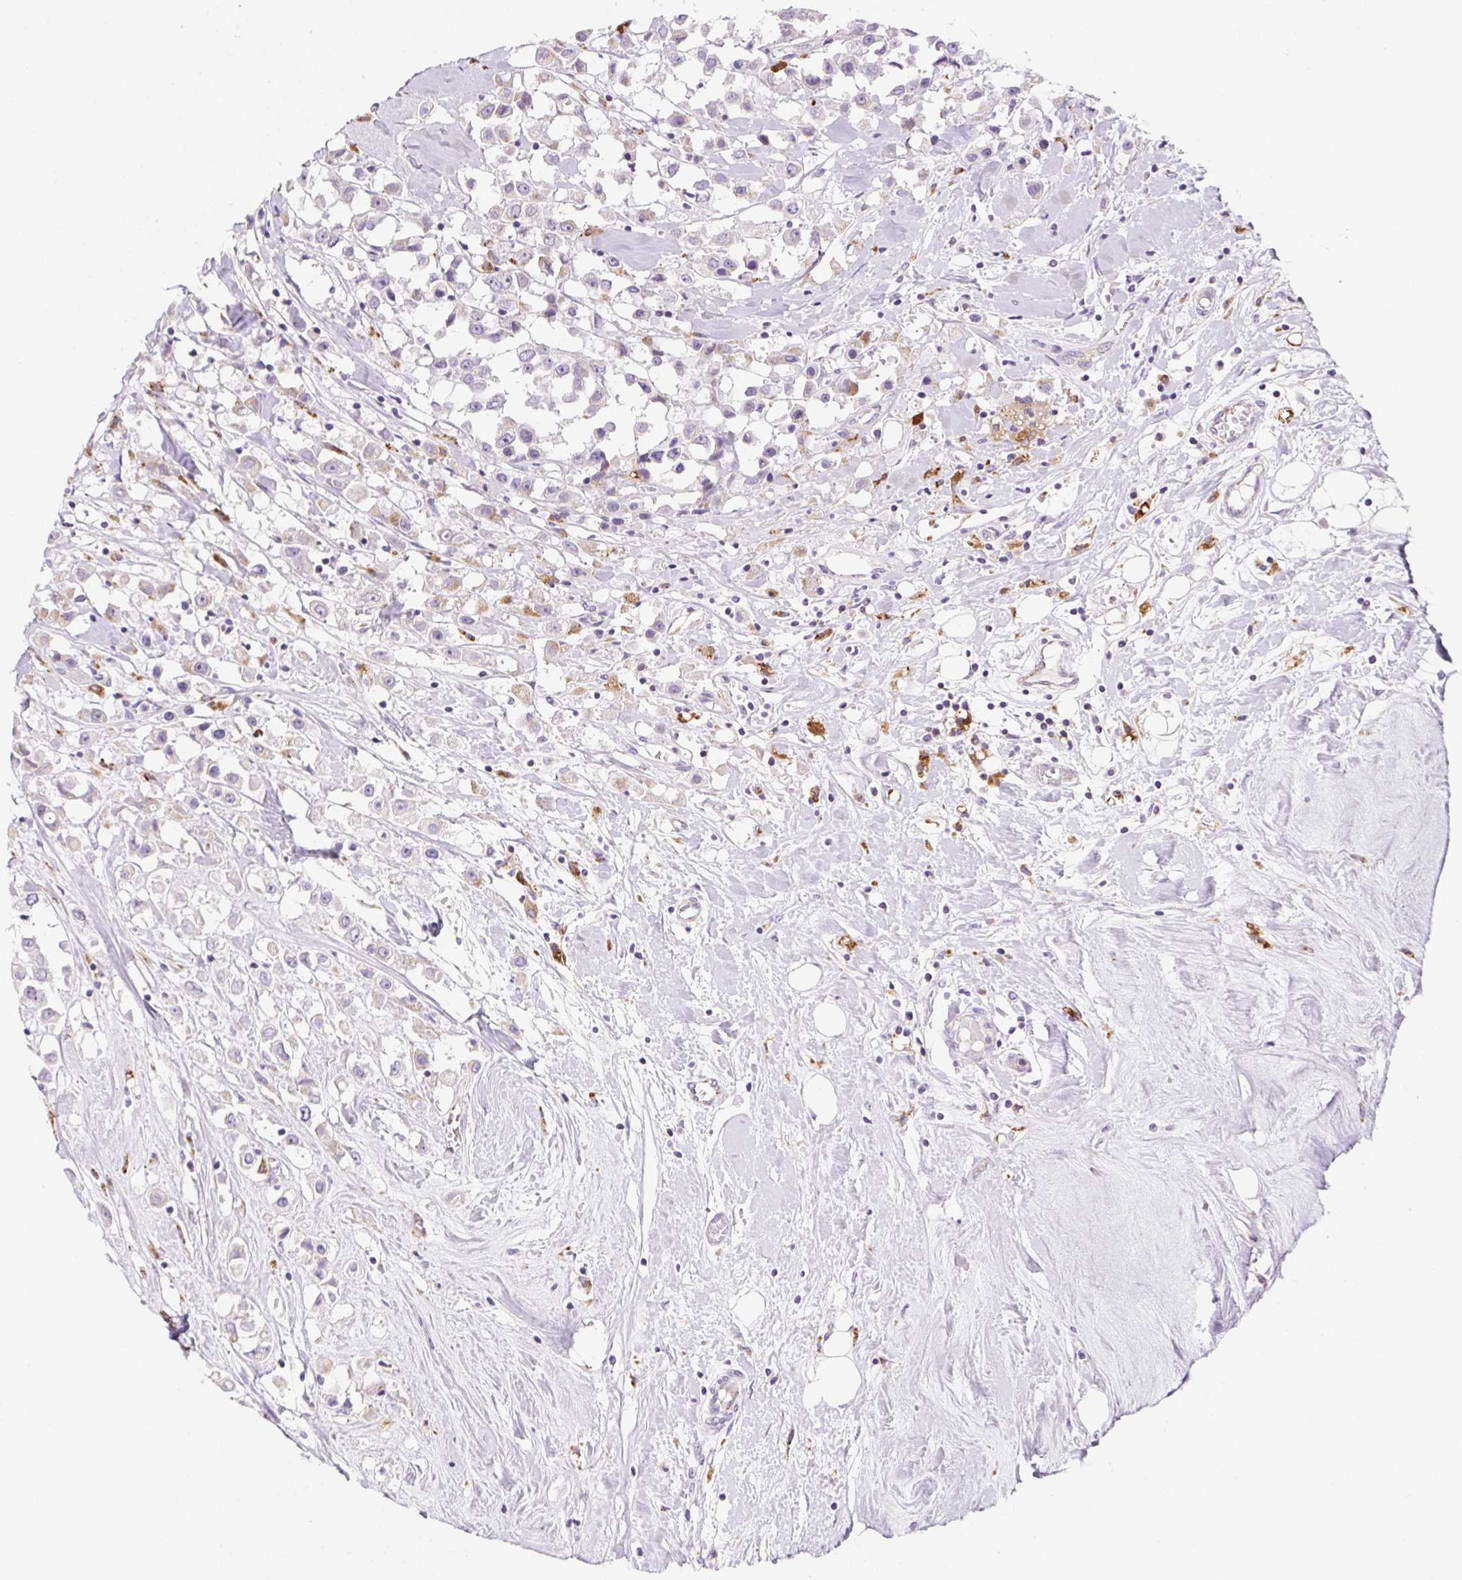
{"staining": {"intensity": "negative", "quantity": "none", "location": "none"}, "tissue": "breast cancer", "cell_type": "Tumor cells", "image_type": "cancer", "snomed": [{"axis": "morphology", "description": "Duct carcinoma"}, {"axis": "topography", "description": "Breast"}], "caption": "Tumor cells are negative for brown protein staining in breast intraductal carcinoma.", "gene": "LIPA", "patient": {"sex": "female", "age": 61}}